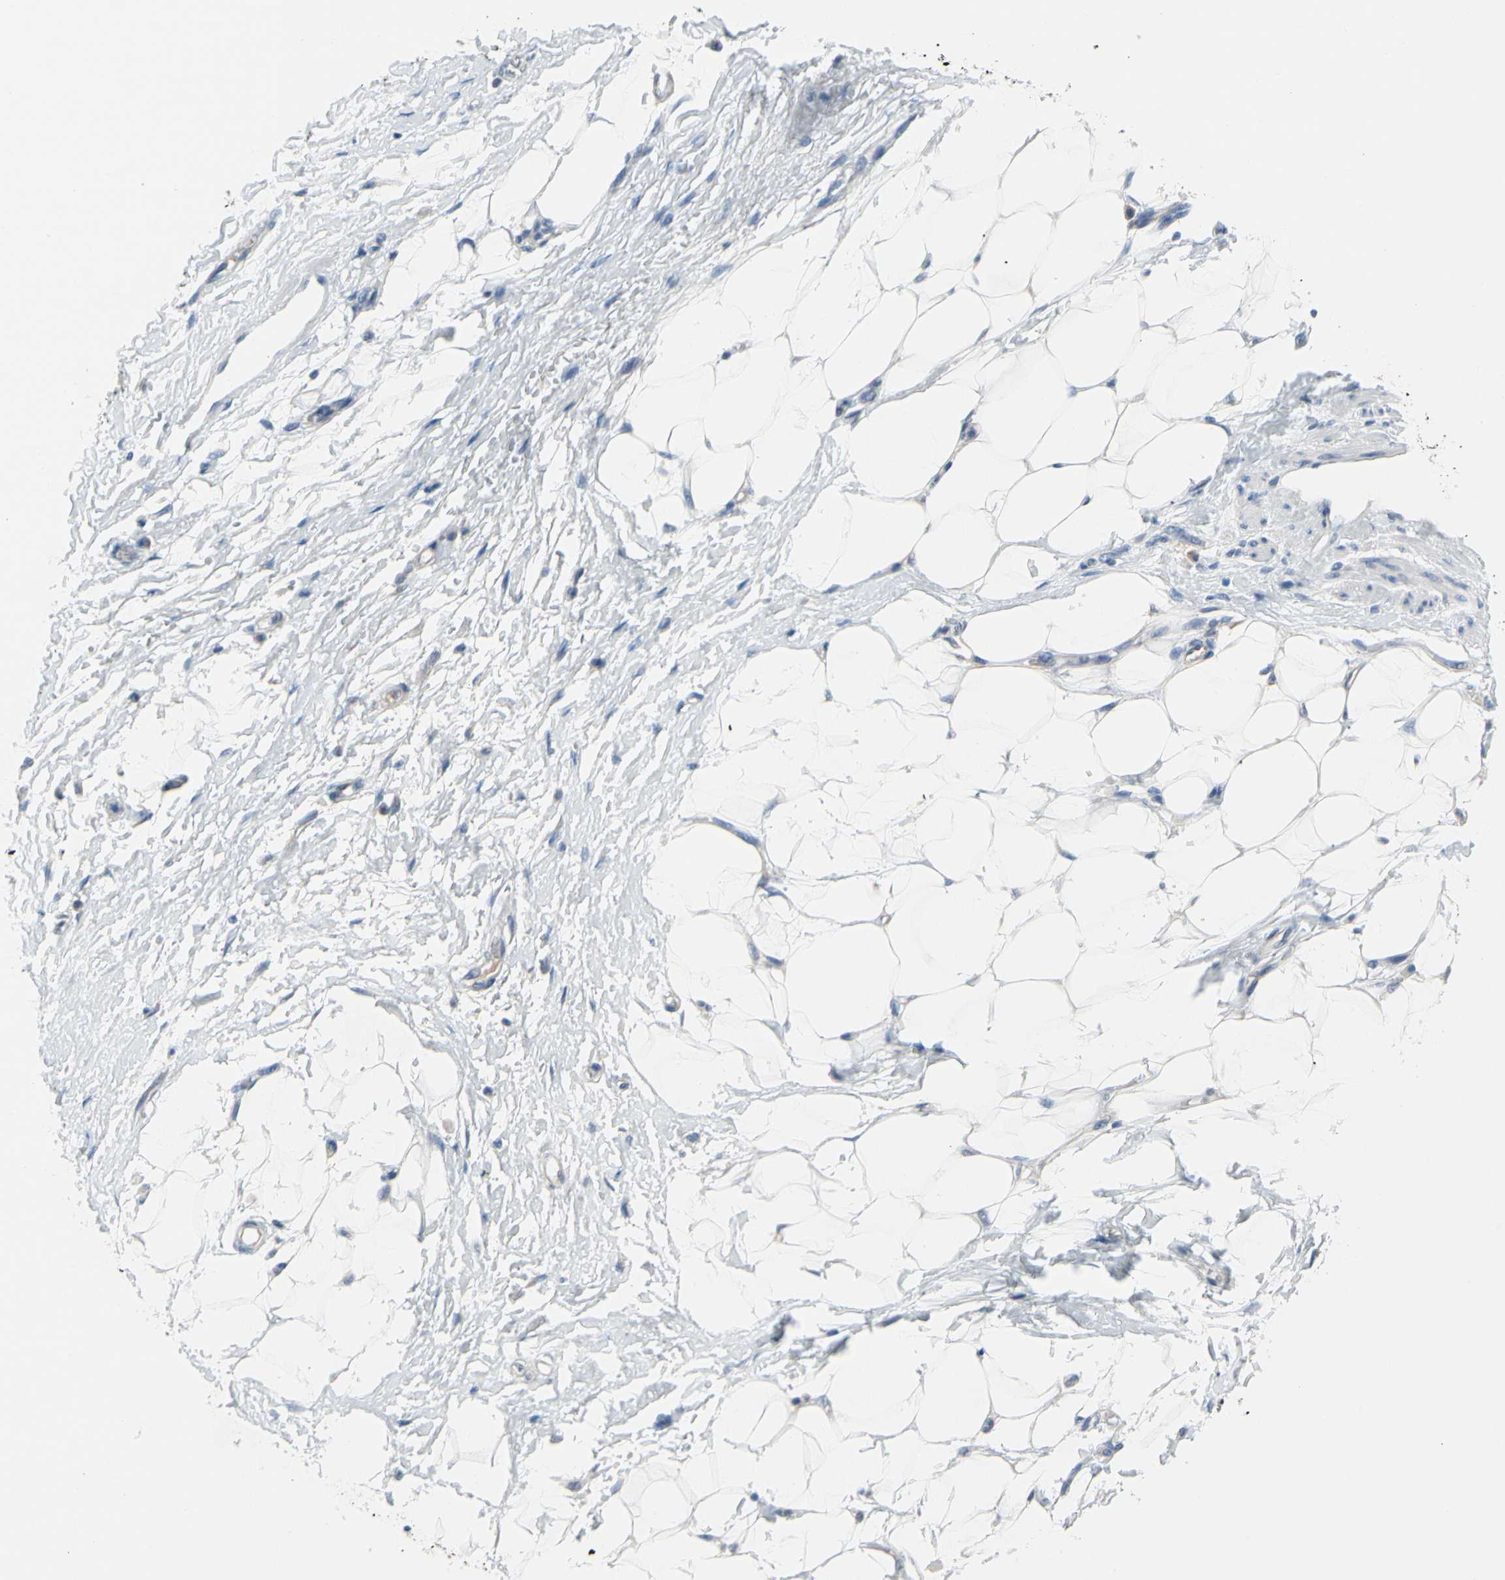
{"staining": {"intensity": "negative", "quantity": "none", "location": "none"}, "tissue": "adipose tissue", "cell_type": "Adipocytes", "image_type": "normal", "snomed": [{"axis": "morphology", "description": "Normal tissue, NOS"}, {"axis": "morphology", "description": "Urothelial carcinoma, High grade"}, {"axis": "topography", "description": "Vascular tissue"}, {"axis": "topography", "description": "Urinary bladder"}], "caption": "Image shows no significant protein staining in adipocytes of benign adipose tissue. The staining is performed using DAB (3,3'-diaminobenzidine) brown chromogen with nuclei counter-stained in using hematoxylin.", "gene": "MUC5B", "patient": {"sex": "female", "age": 56}}